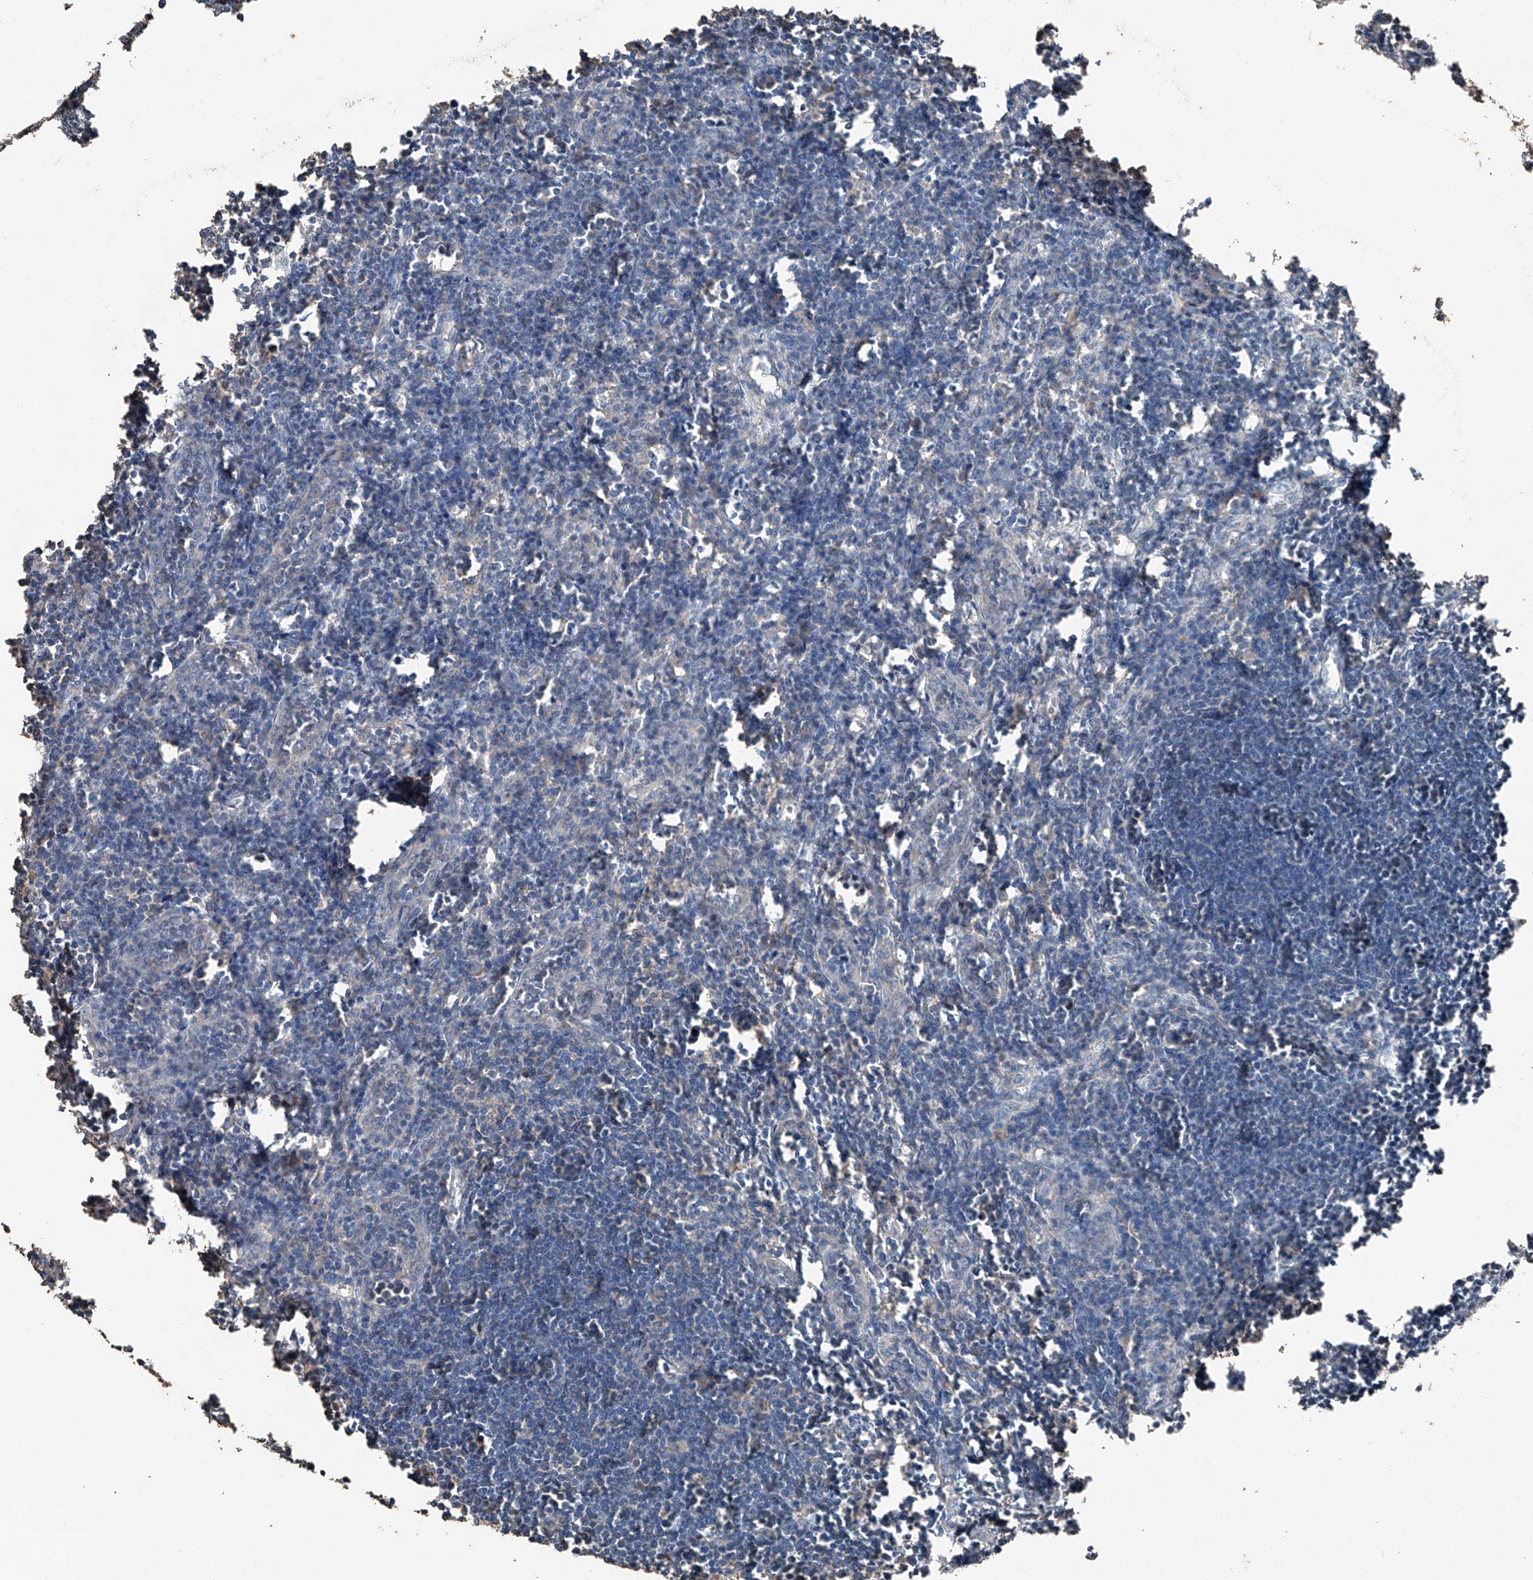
{"staining": {"intensity": "negative", "quantity": "none", "location": "none"}, "tissue": "lymph node", "cell_type": "Germinal center cells", "image_type": "normal", "snomed": [{"axis": "morphology", "description": "Normal tissue, NOS"}, {"axis": "morphology", "description": "Malignant melanoma, Metastatic site"}, {"axis": "topography", "description": "Lymph node"}], "caption": "An IHC image of benign lymph node is shown. There is no staining in germinal center cells of lymph node.", "gene": "MAMLD1", "patient": {"sex": "male", "age": 41}}